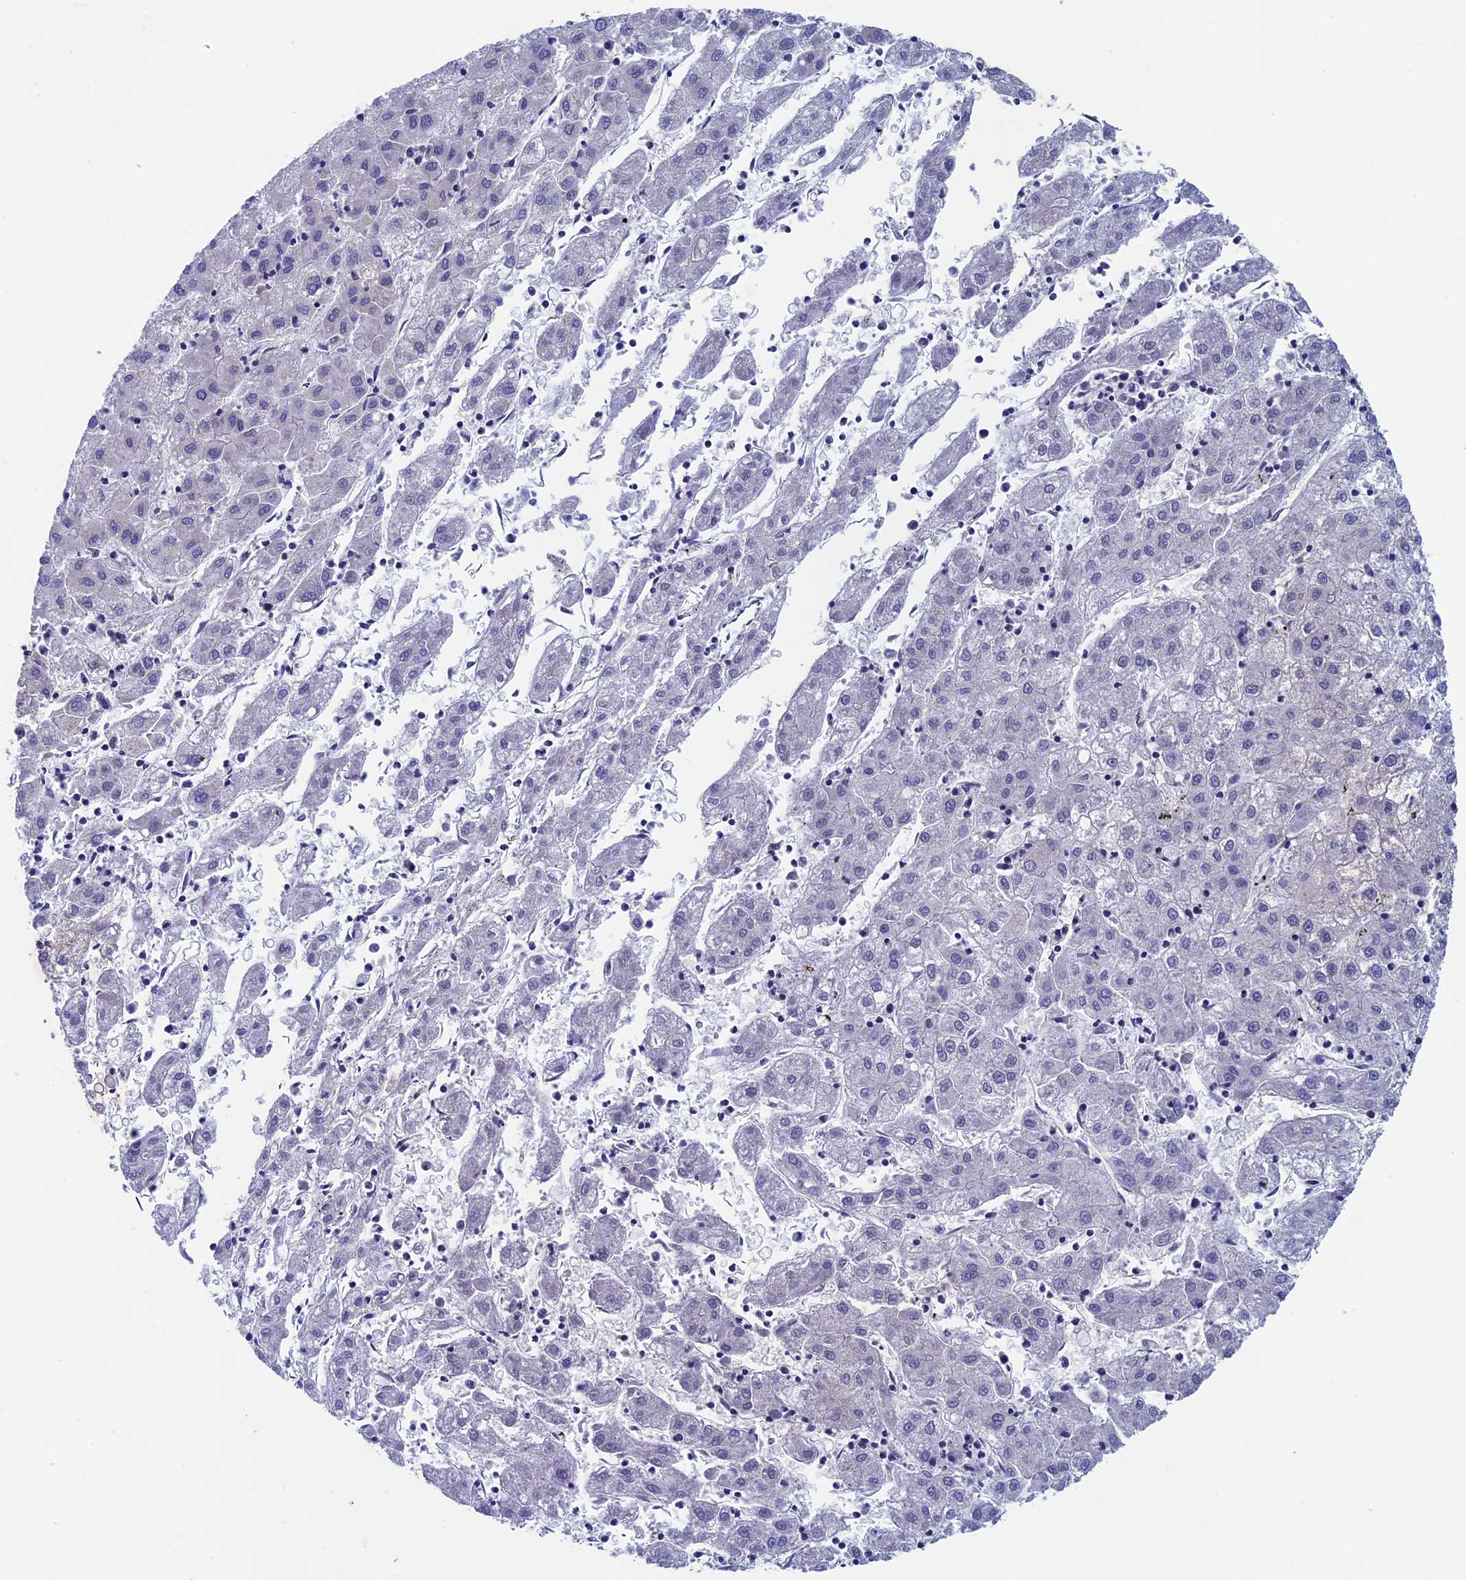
{"staining": {"intensity": "negative", "quantity": "none", "location": "none"}, "tissue": "liver cancer", "cell_type": "Tumor cells", "image_type": "cancer", "snomed": [{"axis": "morphology", "description": "Carcinoma, Hepatocellular, NOS"}, {"axis": "topography", "description": "Liver"}], "caption": "Immunohistochemistry of human liver cancer reveals no expression in tumor cells.", "gene": "INSYN1", "patient": {"sex": "male", "age": 72}}